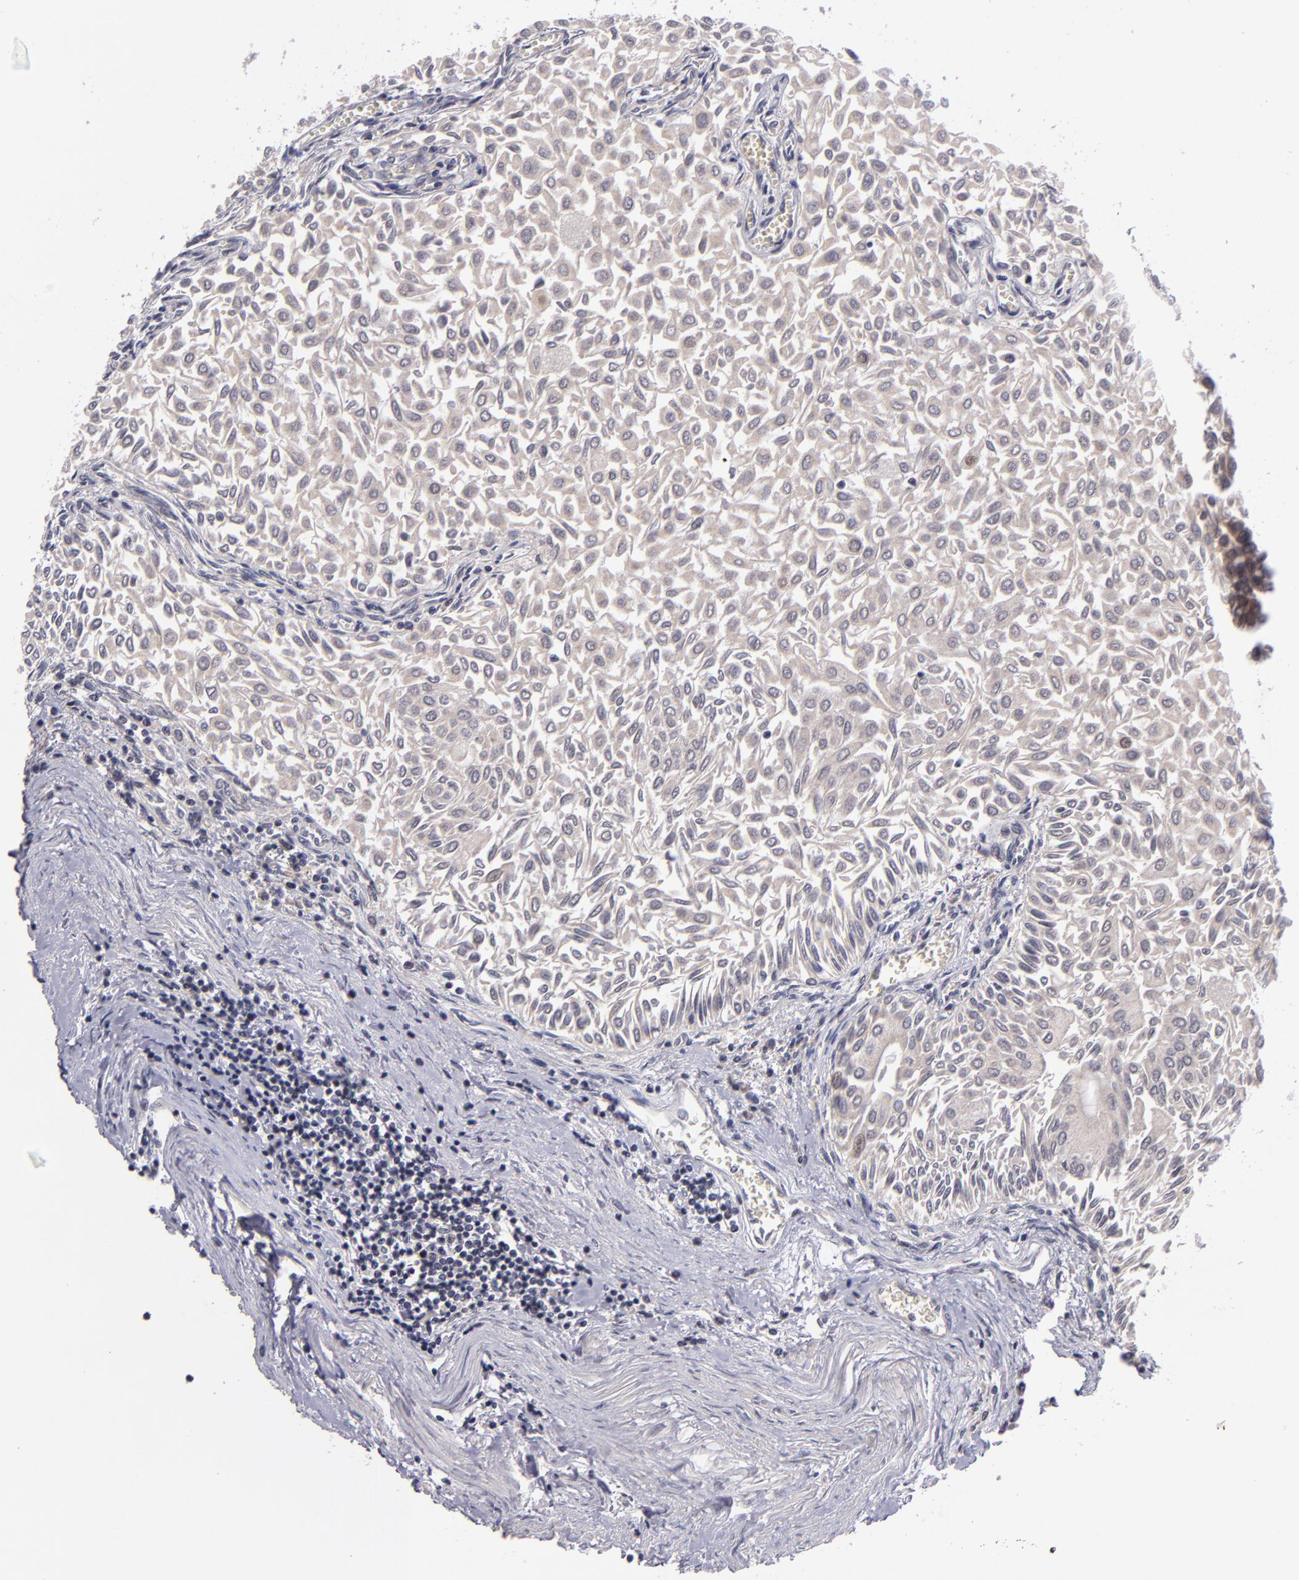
{"staining": {"intensity": "negative", "quantity": "none", "location": "none"}, "tissue": "urothelial cancer", "cell_type": "Tumor cells", "image_type": "cancer", "snomed": [{"axis": "morphology", "description": "Urothelial carcinoma, Low grade"}, {"axis": "topography", "description": "Urinary bladder"}], "caption": "Low-grade urothelial carcinoma was stained to show a protein in brown. There is no significant expression in tumor cells.", "gene": "CDC7", "patient": {"sex": "male", "age": 64}}